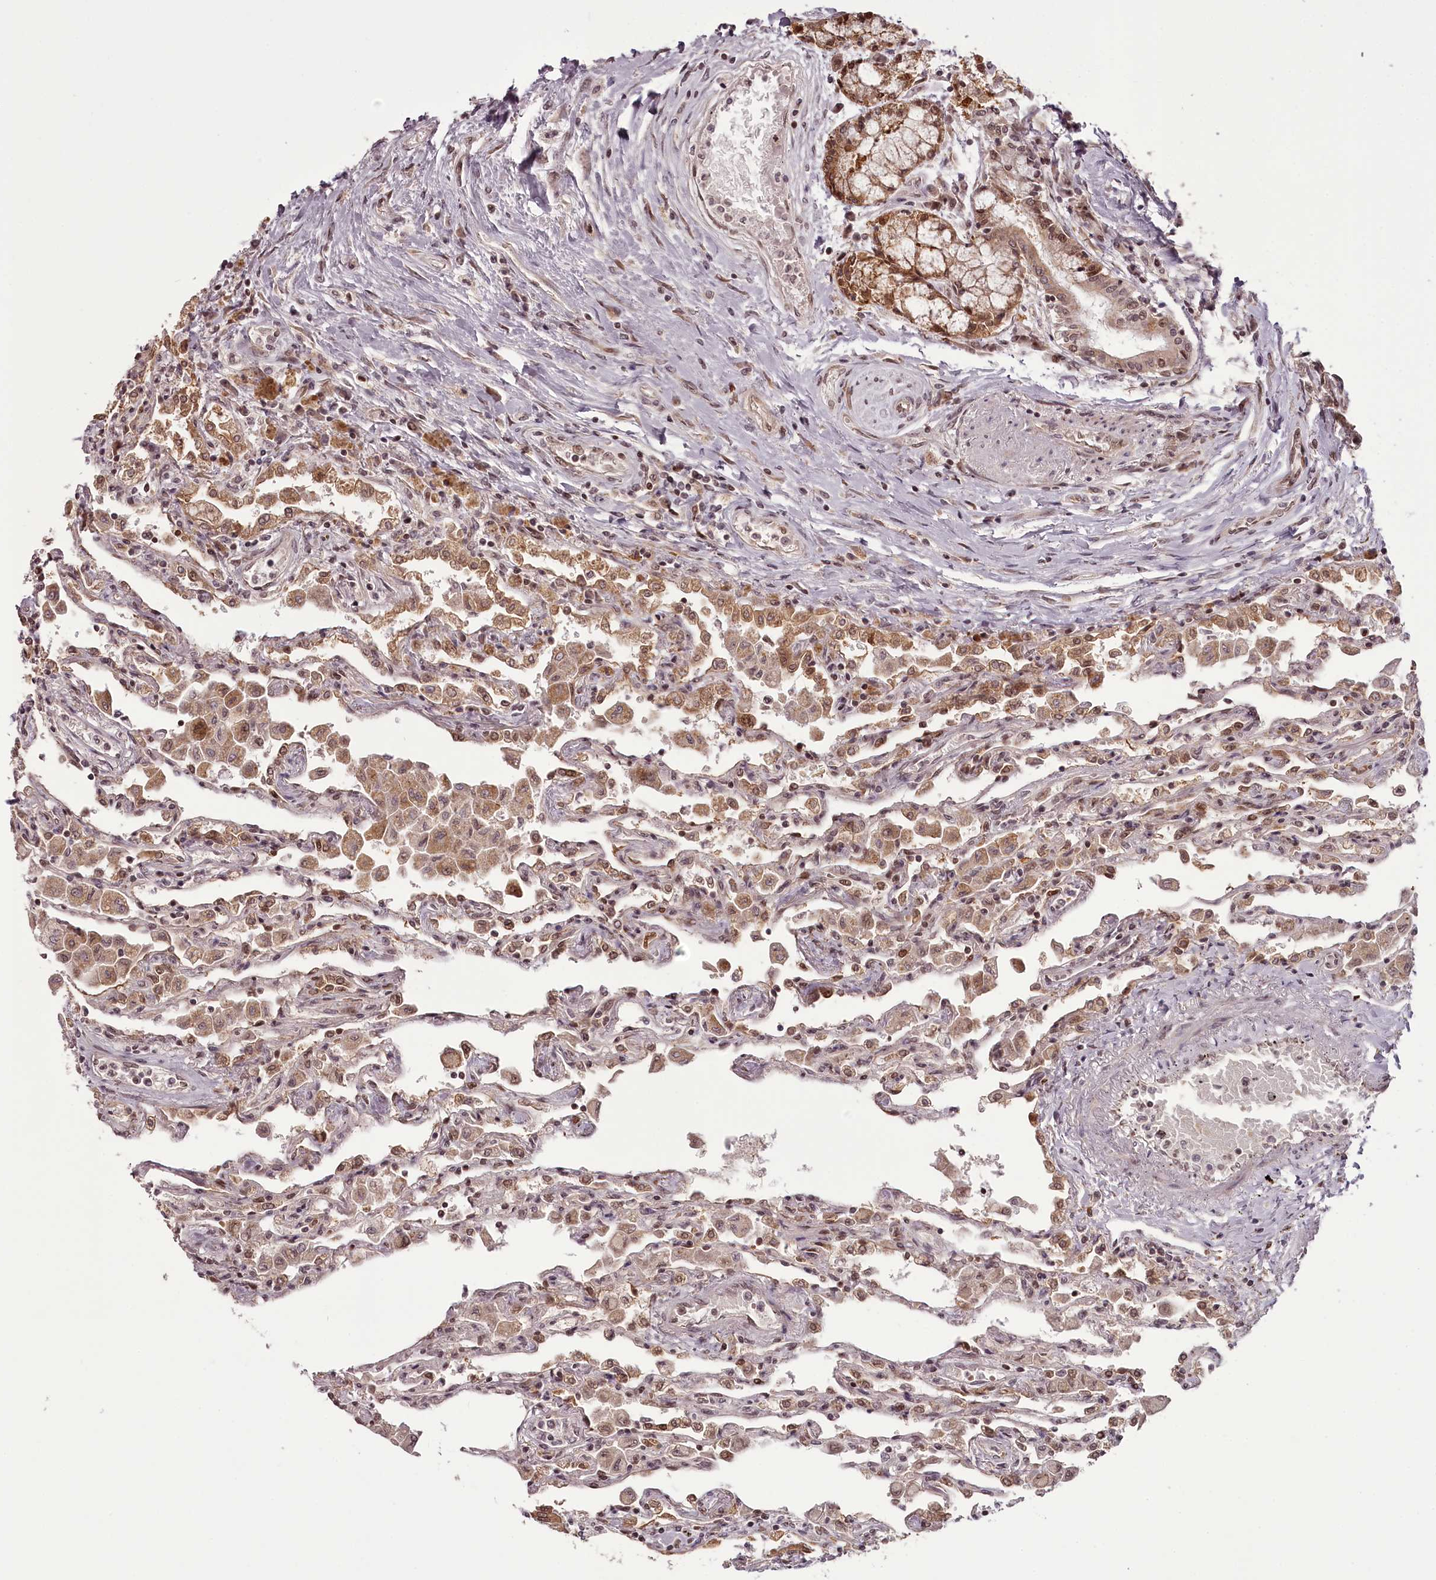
{"staining": {"intensity": "moderate", "quantity": "25%-75%", "location": "nuclear"}, "tissue": "lung", "cell_type": "Alveolar cells", "image_type": "normal", "snomed": [{"axis": "morphology", "description": "Normal tissue, NOS"}, {"axis": "topography", "description": "Bronchus"}, {"axis": "topography", "description": "Lung"}], "caption": "Immunohistochemical staining of unremarkable lung demonstrates moderate nuclear protein staining in about 25%-75% of alveolar cells.", "gene": "THYN1", "patient": {"sex": "female", "age": 49}}